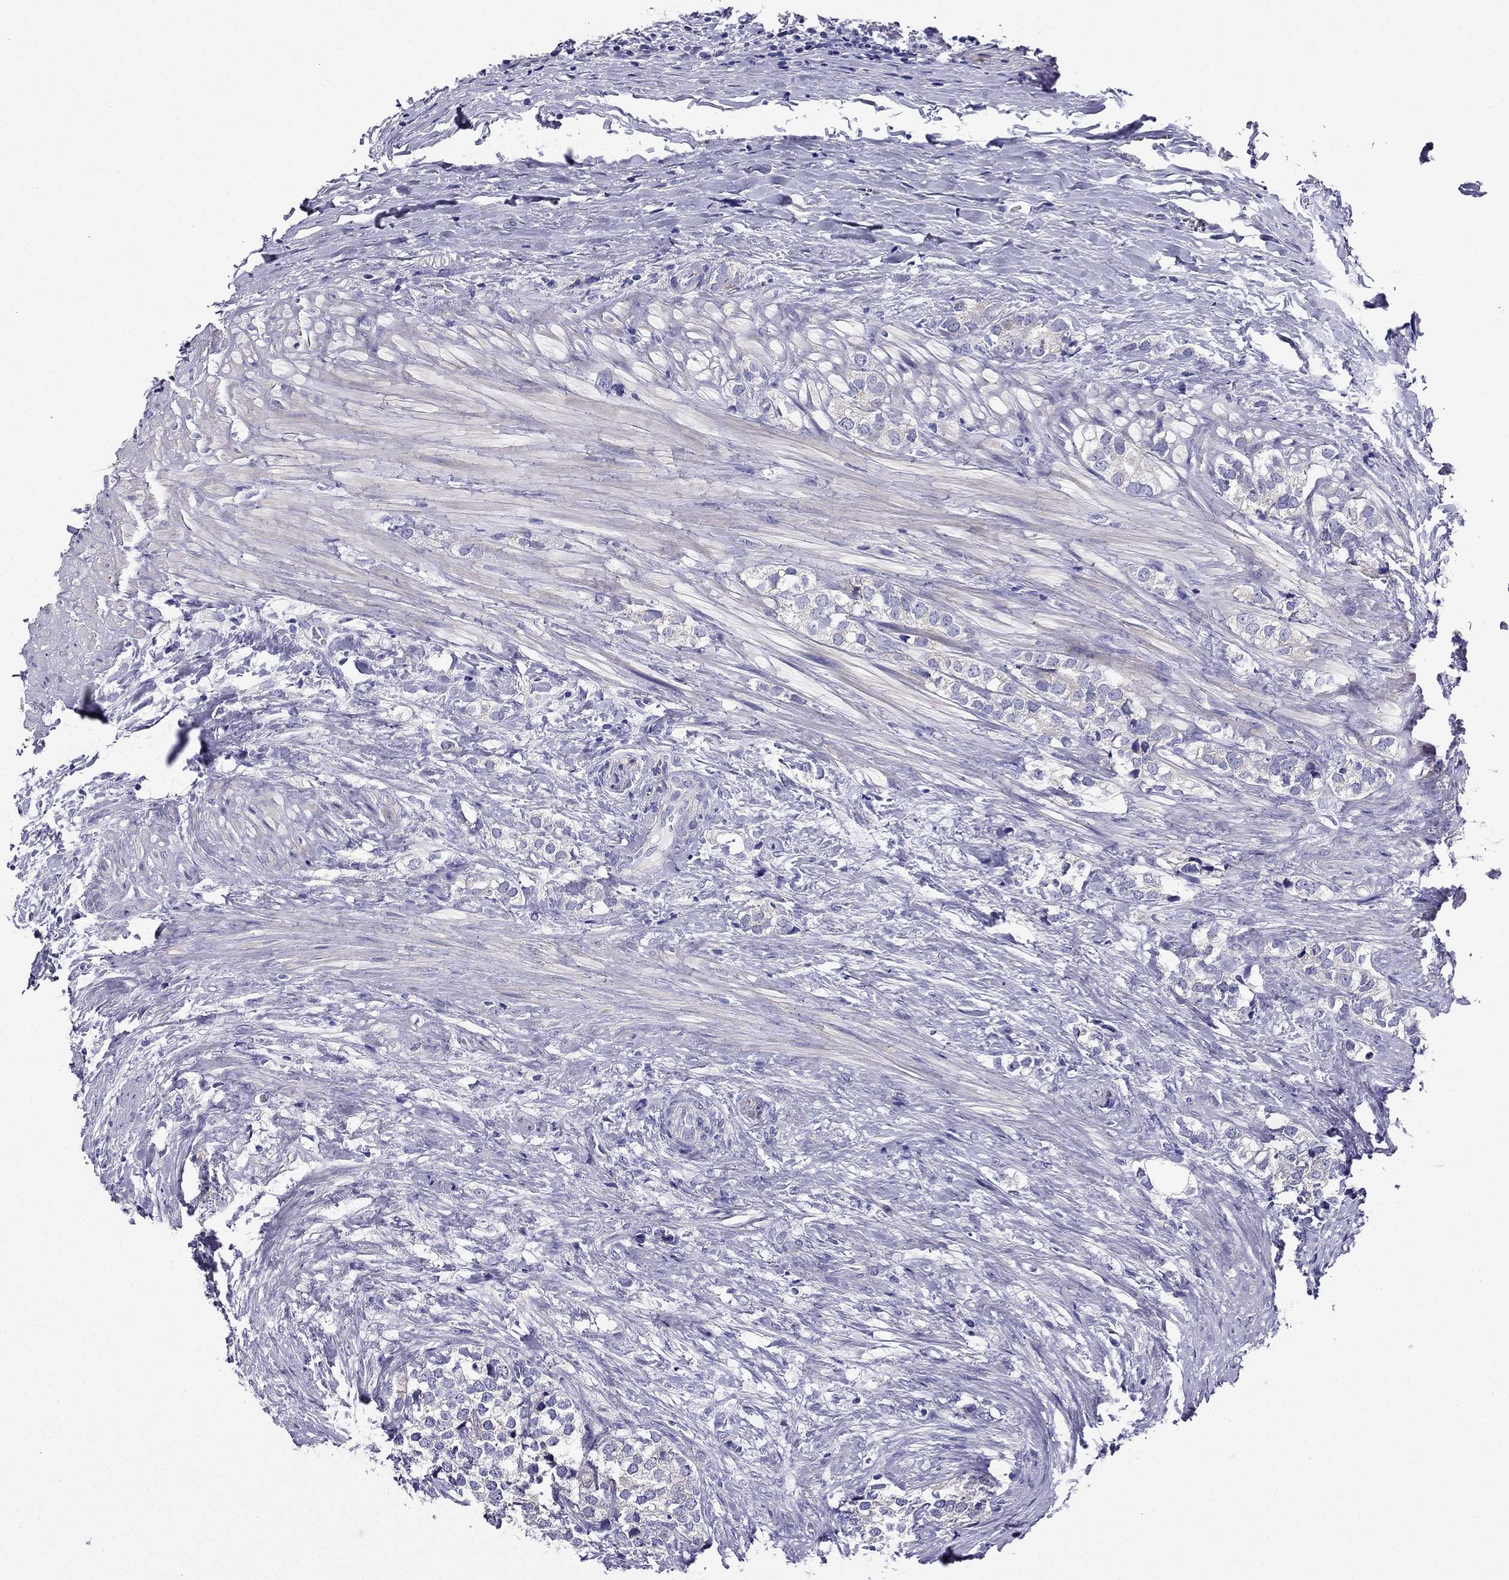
{"staining": {"intensity": "negative", "quantity": "none", "location": "none"}, "tissue": "prostate cancer", "cell_type": "Tumor cells", "image_type": "cancer", "snomed": [{"axis": "morphology", "description": "Adenocarcinoma, NOS"}, {"axis": "topography", "description": "Prostate and seminal vesicle, NOS"}], "caption": "There is no significant positivity in tumor cells of adenocarcinoma (prostate).", "gene": "KIF5A", "patient": {"sex": "male", "age": 63}}